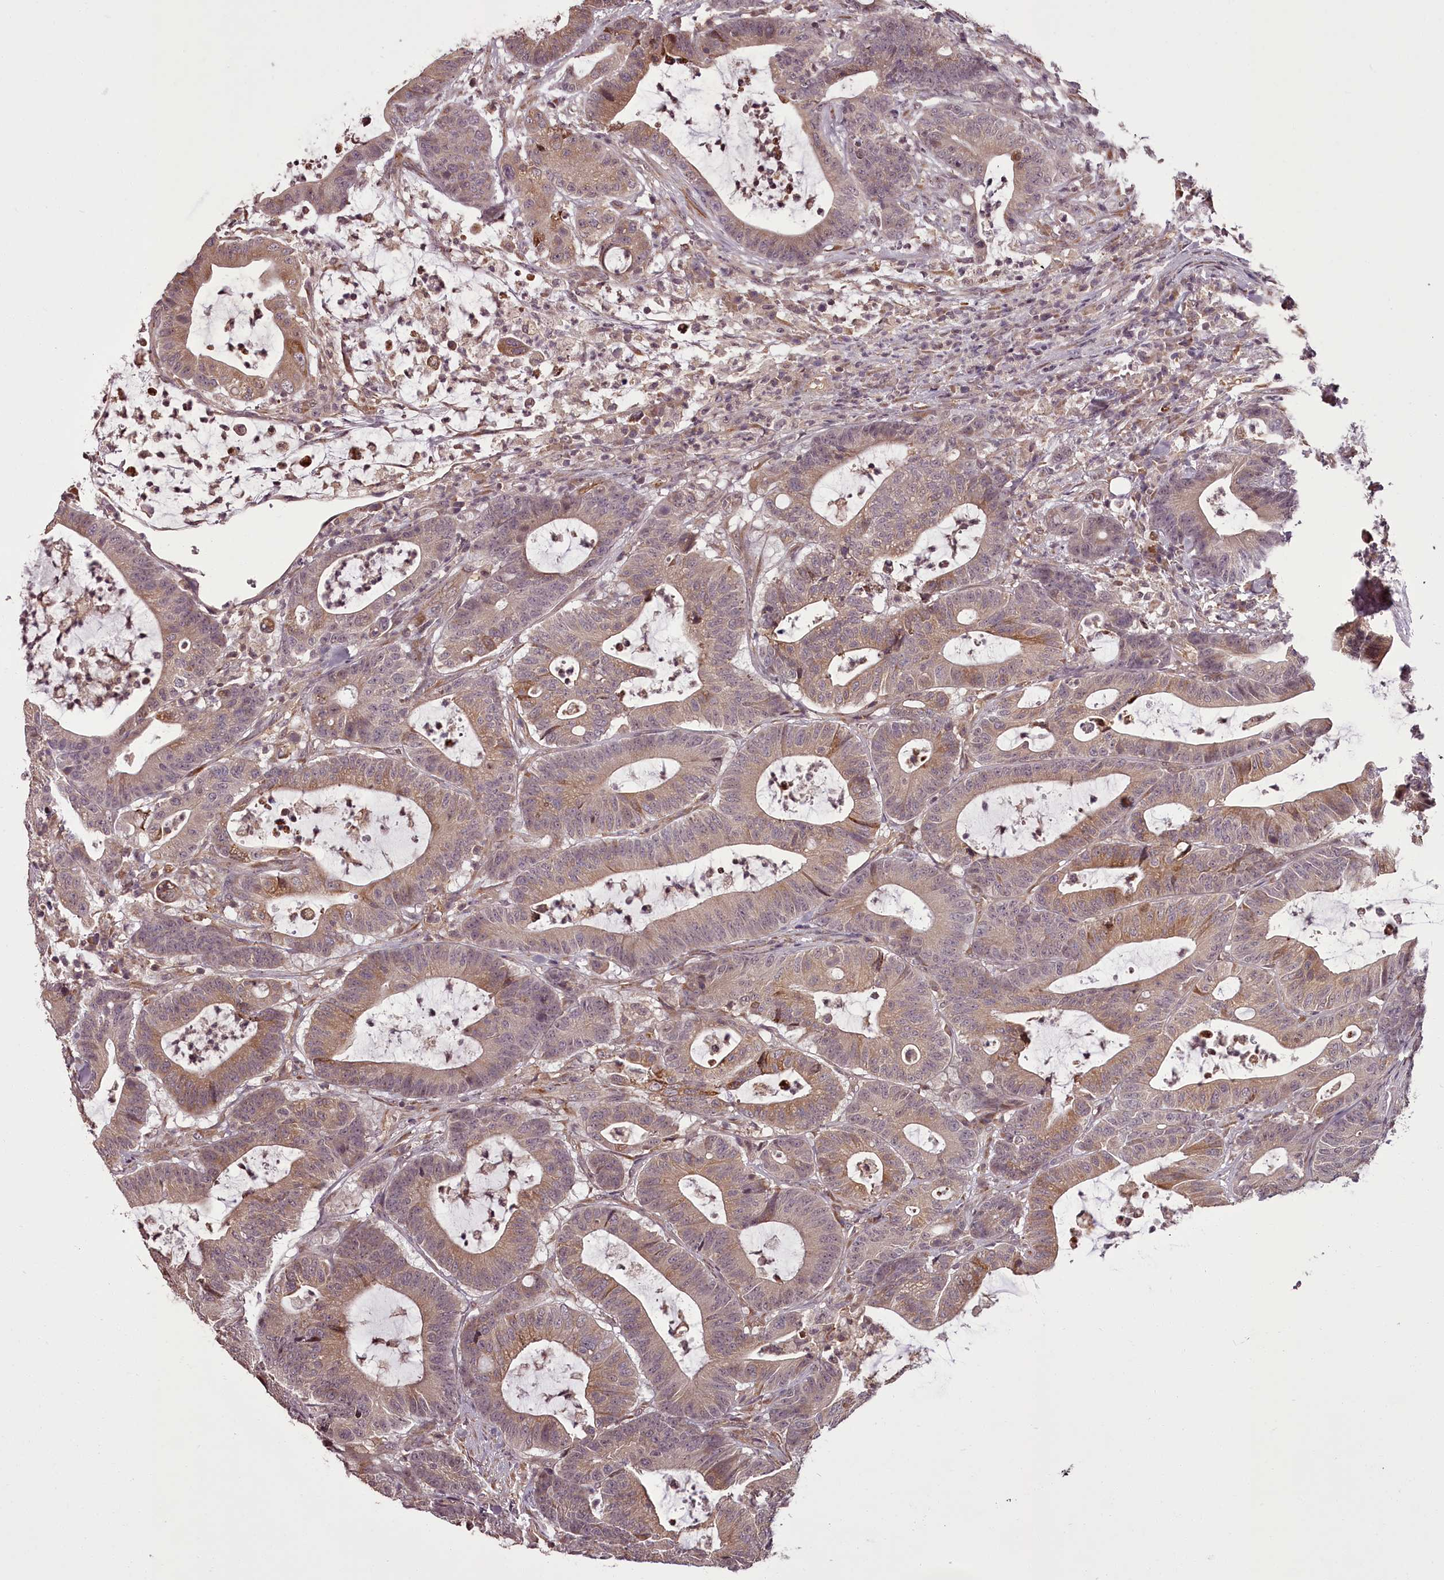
{"staining": {"intensity": "weak", "quantity": "25%-75%", "location": "cytoplasmic/membranous"}, "tissue": "colorectal cancer", "cell_type": "Tumor cells", "image_type": "cancer", "snomed": [{"axis": "morphology", "description": "Adenocarcinoma, NOS"}, {"axis": "topography", "description": "Colon"}], "caption": "Immunohistochemical staining of colorectal adenocarcinoma demonstrates low levels of weak cytoplasmic/membranous positivity in about 25%-75% of tumor cells.", "gene": "CCDC92", "patient": {"sex": "female", "age": 84}}